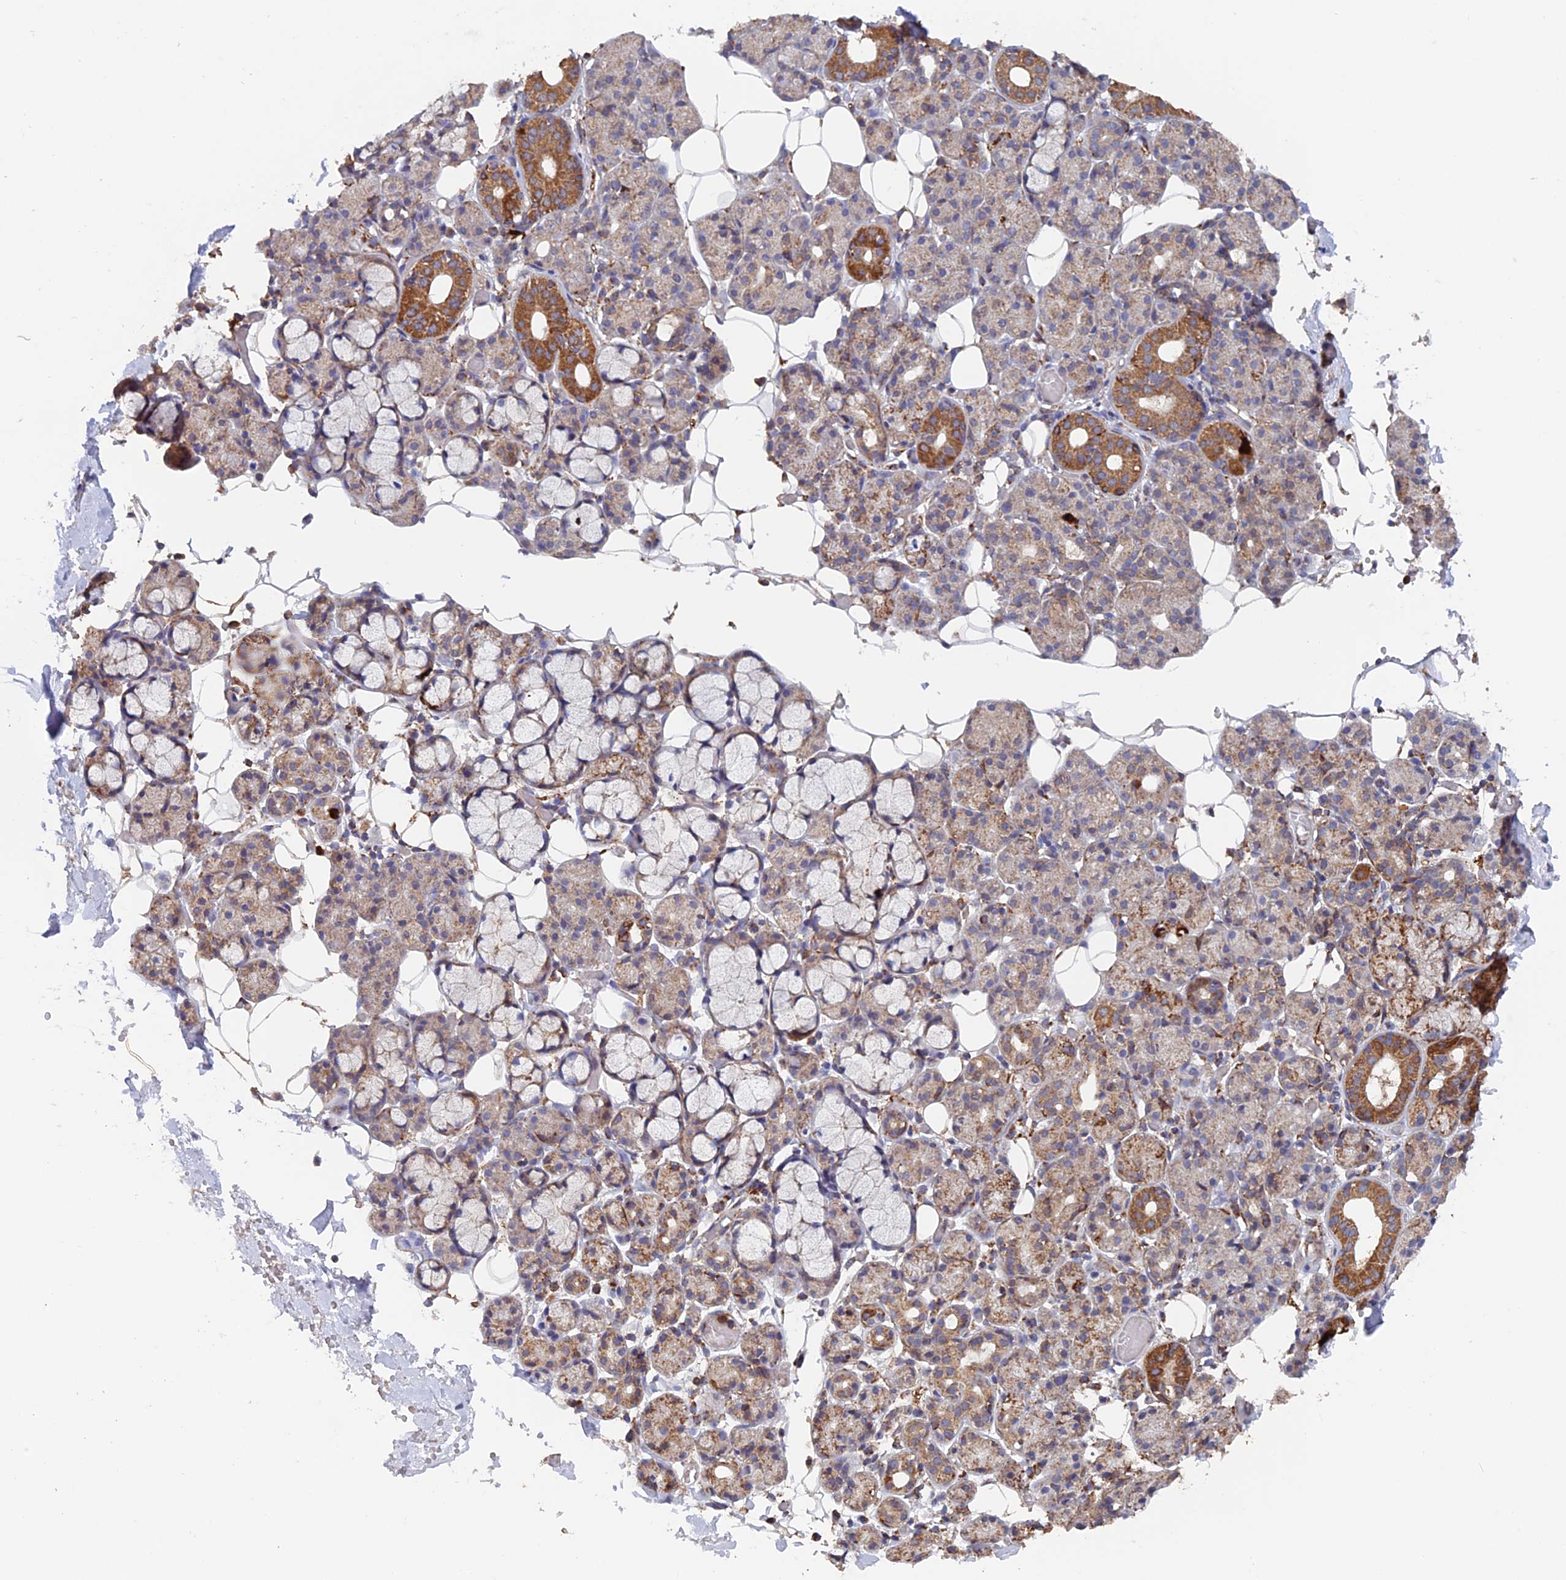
{"staining": {"intensity": "moderate", "quantity": "<25%", "location": "cytoplasmic/membranous"}, "tissue": "salivary gland", "cell_type": "Glandular cells", "image_type": "normal", "snomed": [{"axis": "morphology", "description": "Normal tissue, NOS"}, {"axis": "topography", "description": "Salivary gland"}], "caption": "An image showing moderate cytoplasmic/membranous staining in approximately <25% of glandular cells in unremarkable salivary gland, as visualized by brown immunohistochemical staining.", "gene": "DTYMK", "patient": {"sex": "male", "age": 63}}